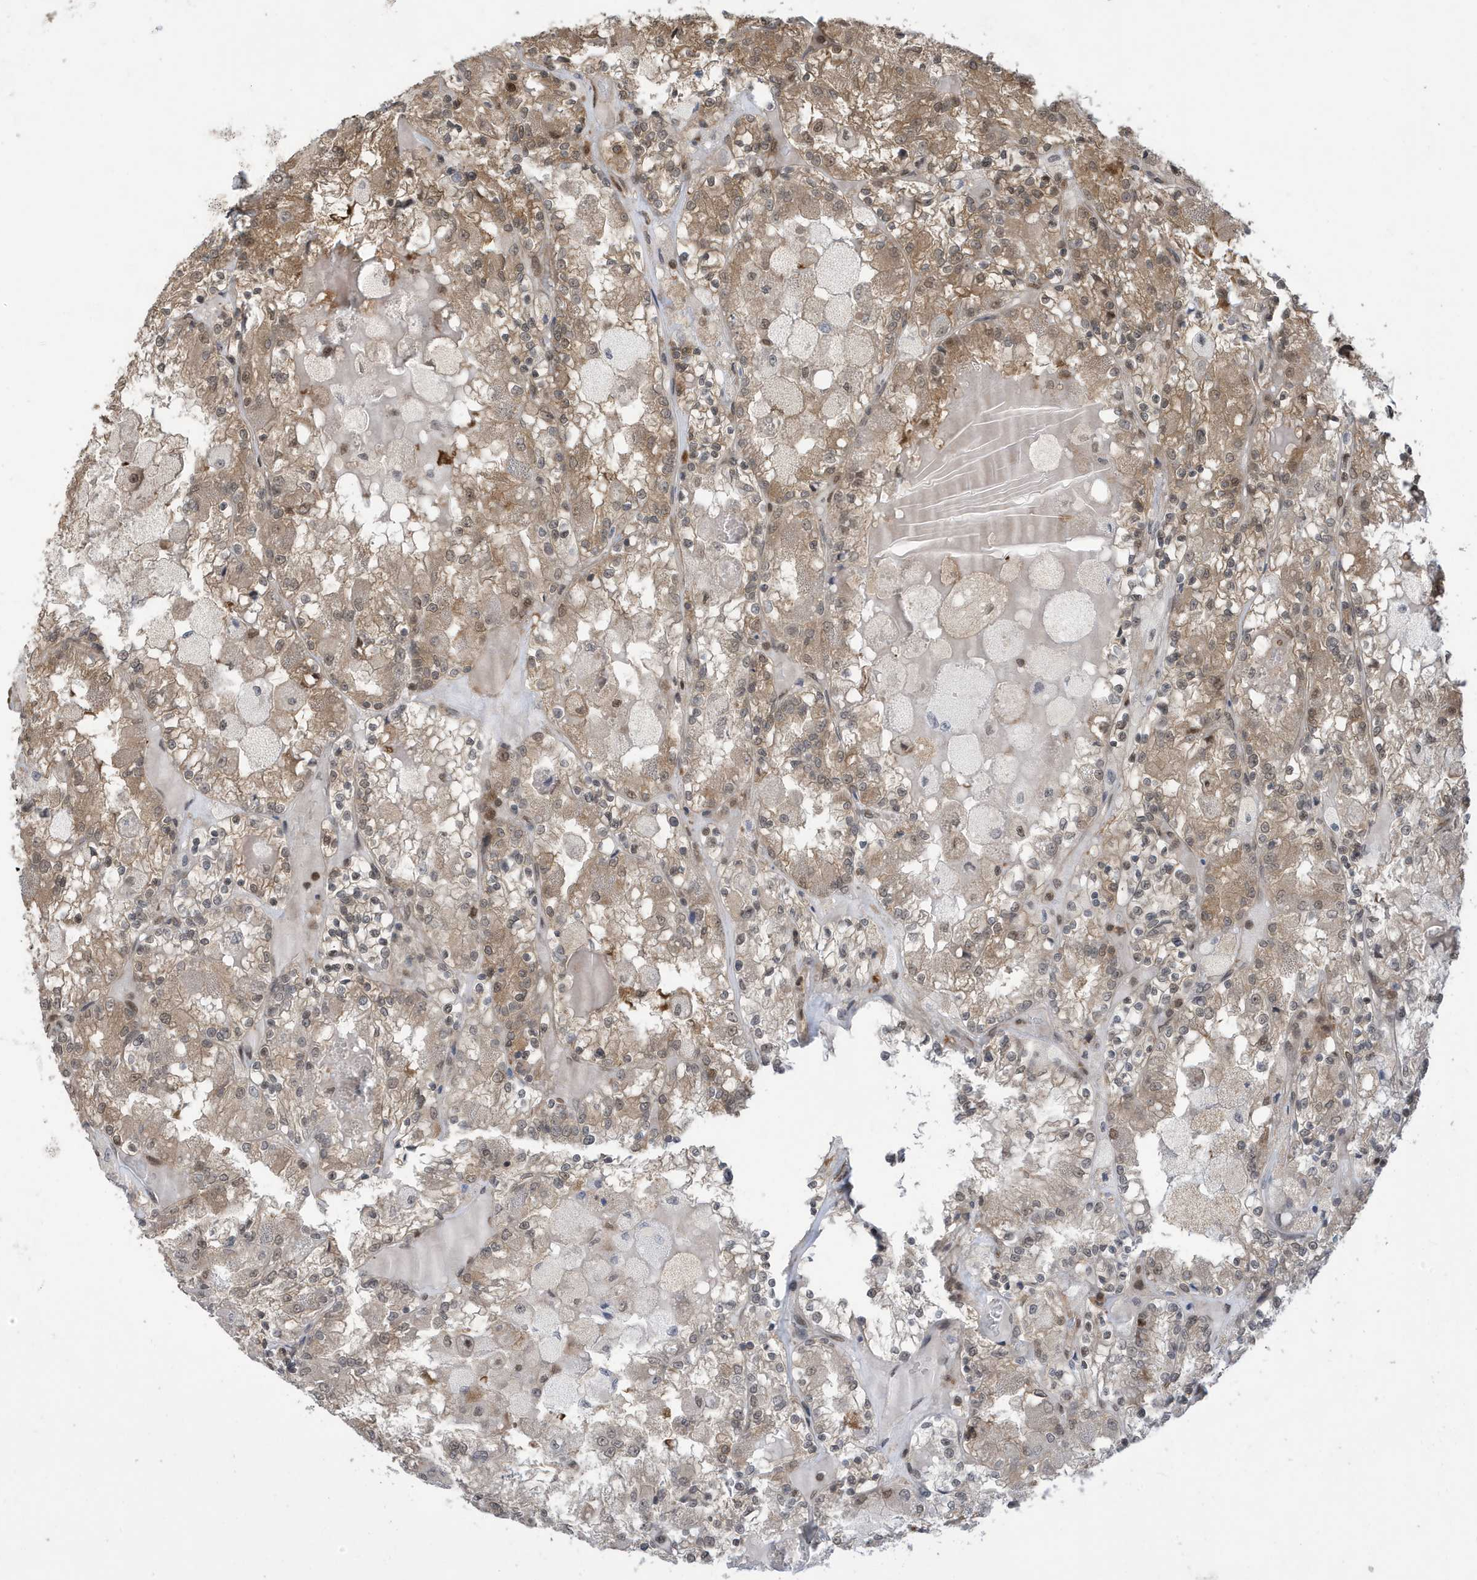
{"staining": {"intensity": "moderate", "quantity": "<25%", "location": "cytoplasmic/membranous,nuclear"}, "tissue": "renal cancer", "cell_type": "Tumor cells", "image_type": "cancer", "snomed": [{"axis": "morphology", "description": "Adenocarcinoma, NOS"}, {"axis": "topography", "description": "Kidney"}], "caption": "The immunohistochemical stain labels moderate cytoplasmic/membranous and nuclear staining in tumor cells of renal adenocarcinoma tissue. (DAB (3,3'-diaminobenzidine) IHC with brightfield microscopy, high magnification).", "gene": "UBQLN1", "patient": {"sex": "female", "age": 56}}